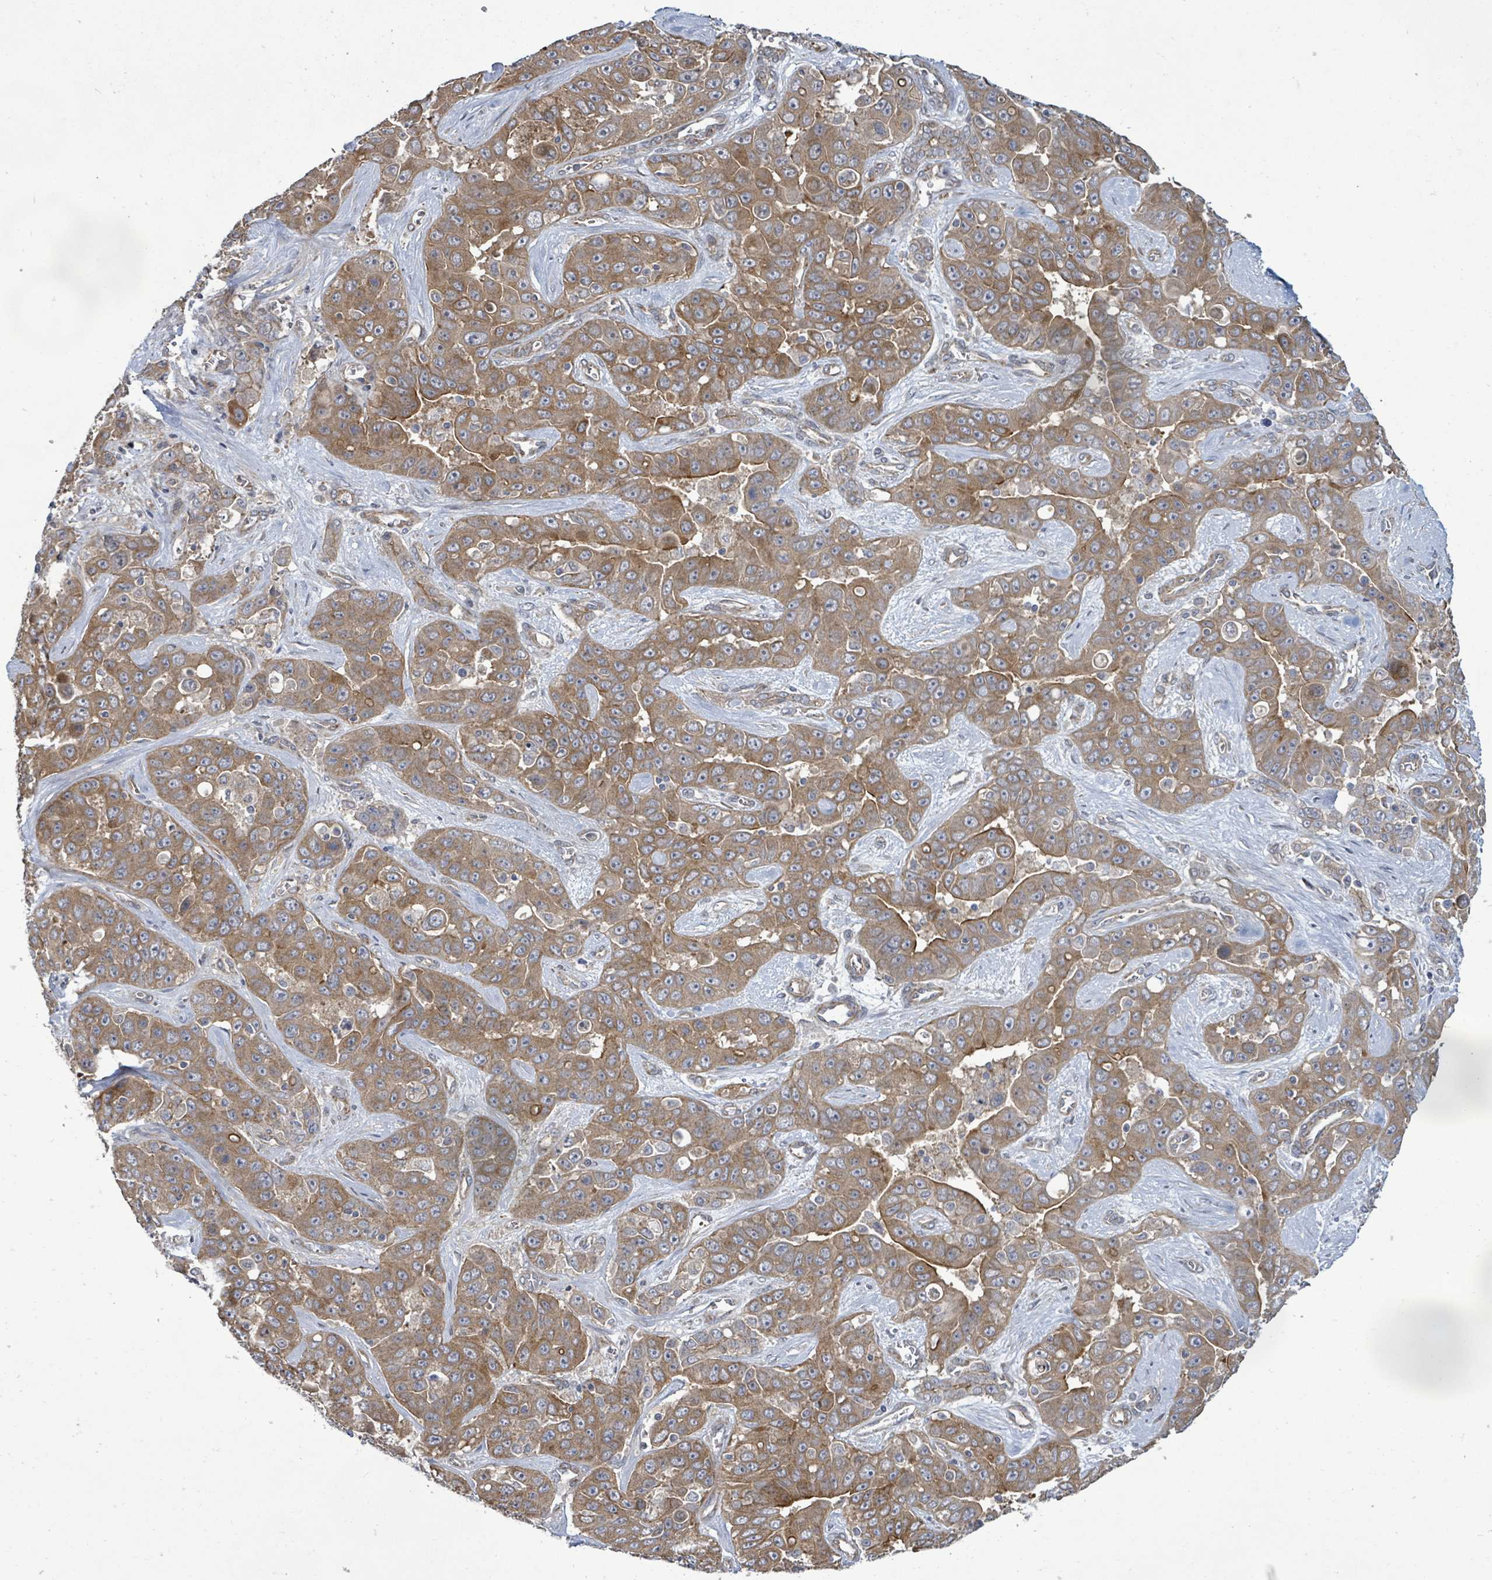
{"staining": {"intensity": "moderate", "quantity": ">75%", "location": "cytoplasmic/membranous"}, "tissue": "liver cancer", "cell_type": "Tumor cells", "image_type": "cancer", "snomed": [{"axis": "morphology", "description": "Cholangiocarcinoma"}, {"axis": "topography", "description": "Liver"}], "caption": "Brown immunohistochemical staining in liver cholangiocarcinoma reveals moderate cytoplasmic/membranous staining in about >75% of tumor cells. The protein of interest is stained brown, and the nuclei are stained in blue (DAB (3,3'-diaminobenzidine) IHC with brightfield microscopy, high magnification).", "gene": "KBTBD11", "patient": {"sex": "female", "age": 52}}